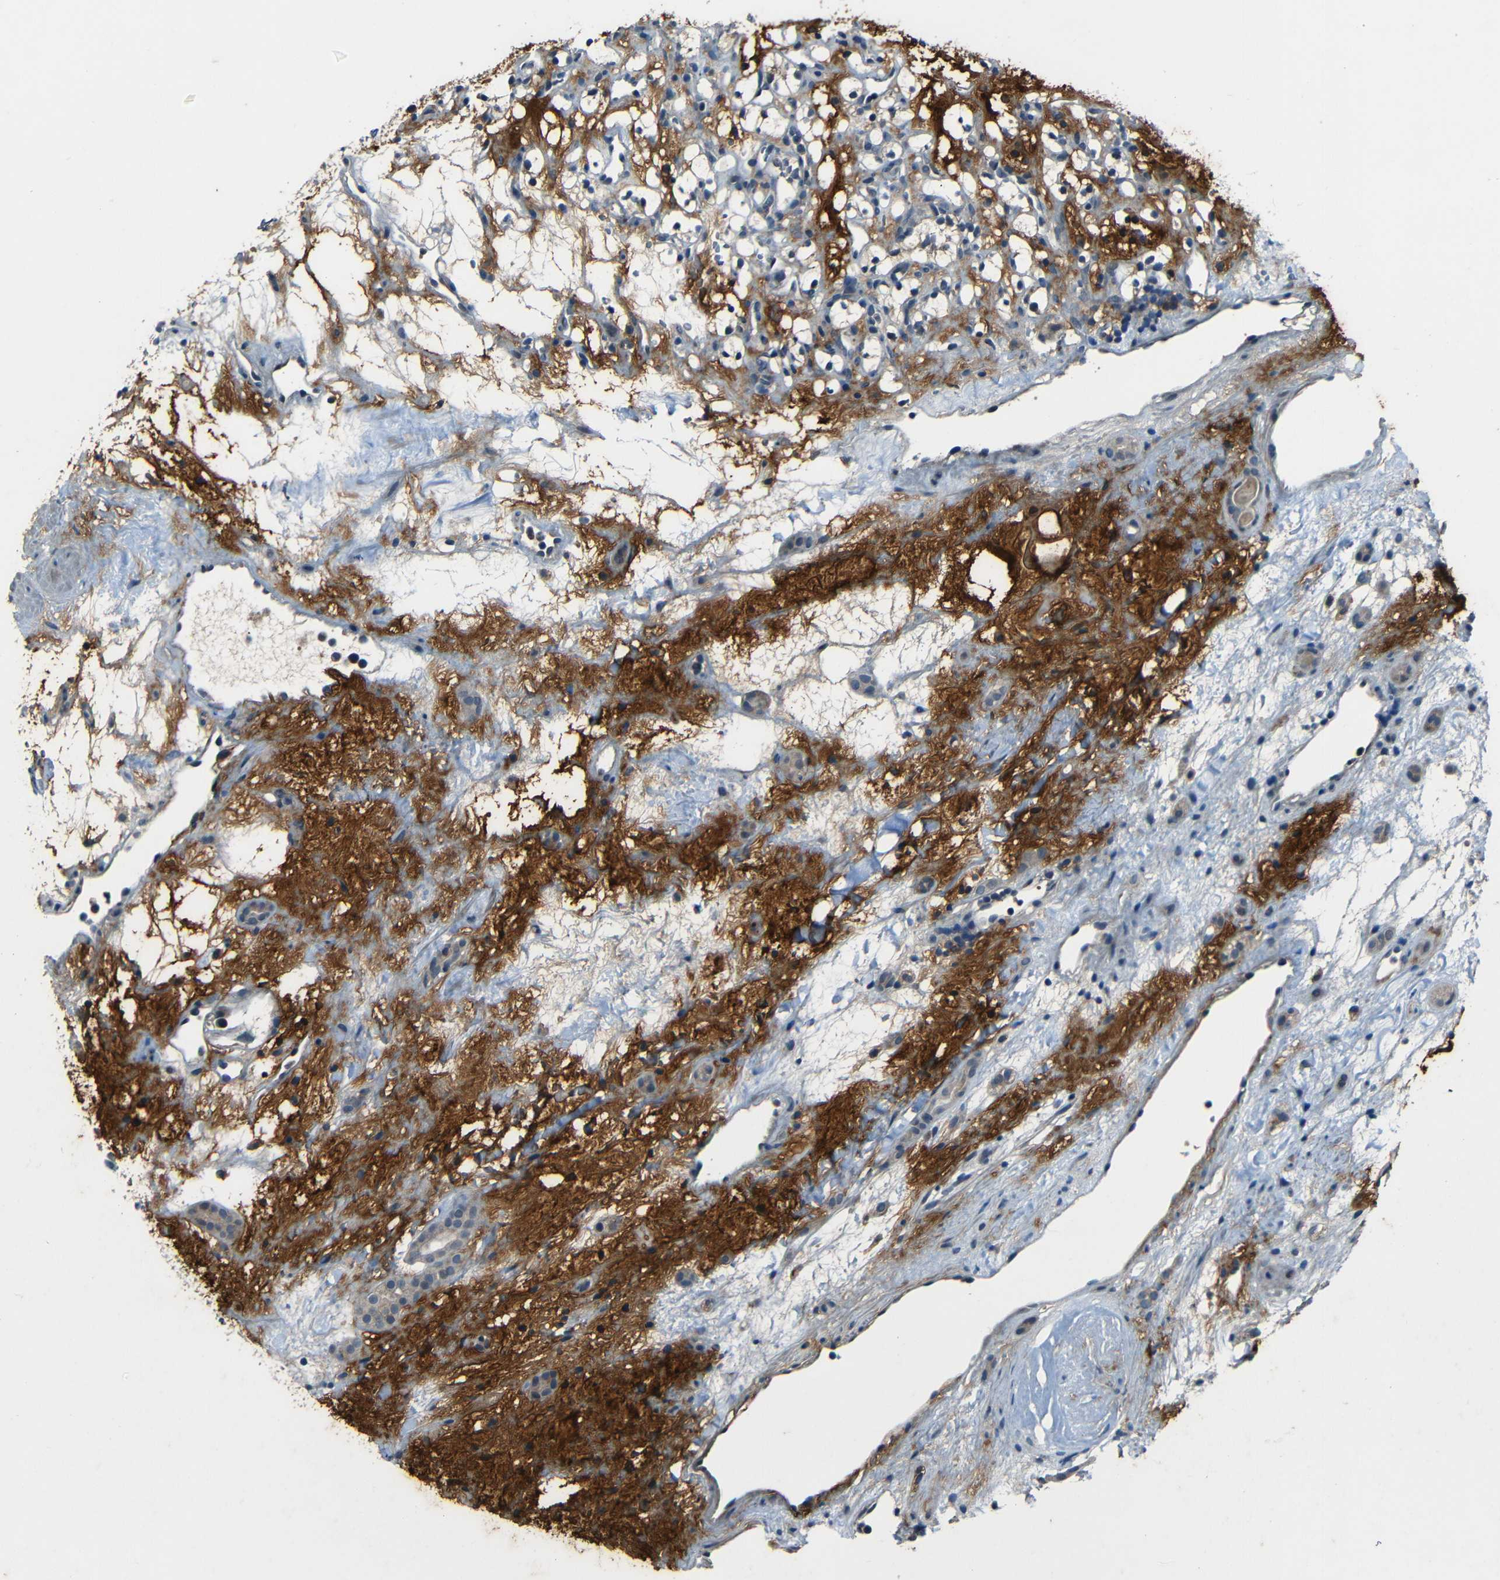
{"staining": {"intensity": "negative", "quantity": "none", "location": "none"}, "tissue": "renal cancer", "cell_type": "Tumor cells", "image_type": "cancer", "snomed": [{"axis": "morphology", "description": "Adenocarcinoma, NOS"}, {"axis": "topography", "description": "Kidney"}], "caption": "This is an immunohistochemistry photomicrograph of human renal cancer. There is no expression in tumor cells.", "gene": "SLA", "patient": {"sex": "female", "age": 60}}